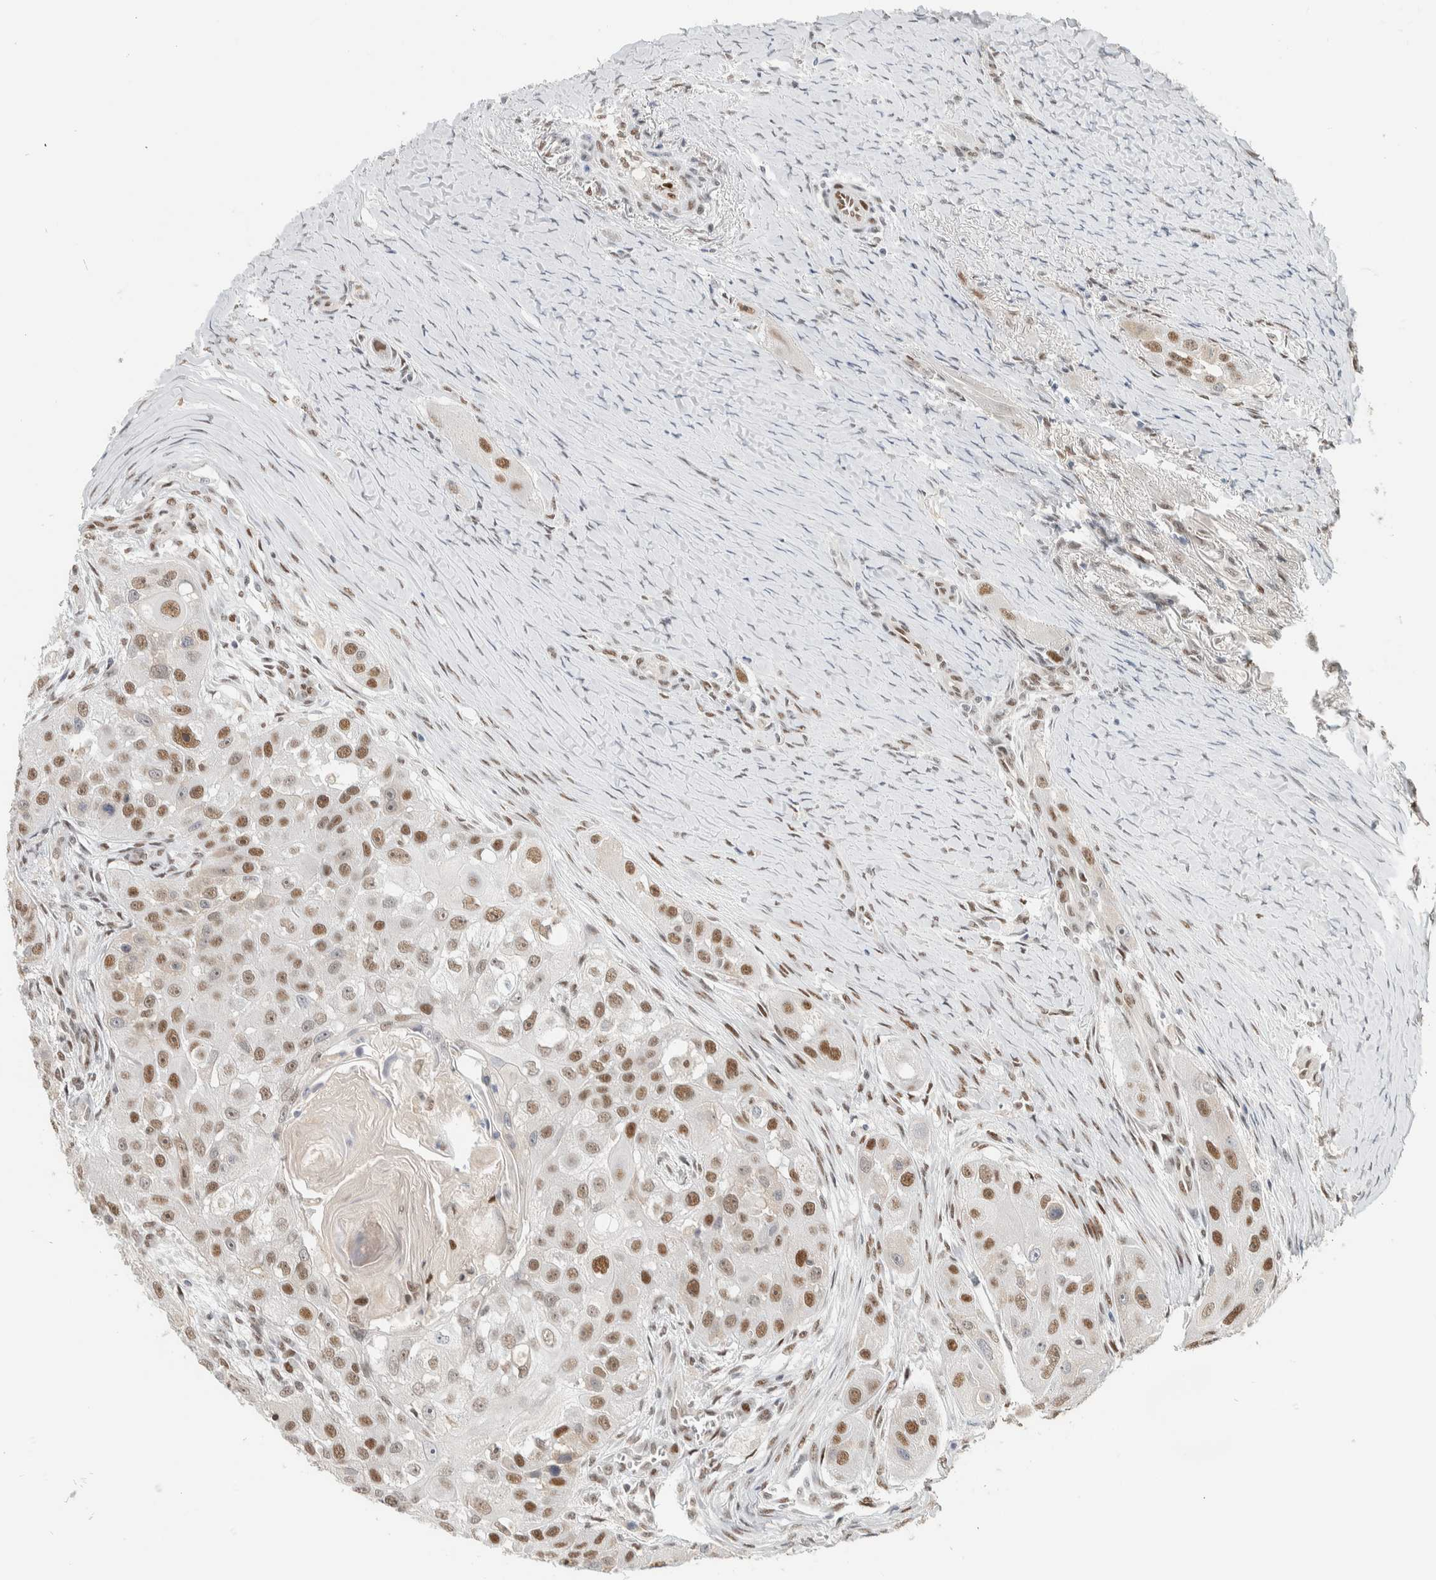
{"staining": {"intensity": "moderate", "quantity": ">75%", "location": "nuclear"}, "tissue": "head and neck cancer", "cell_type": "Tumor cells", "image_type": "cancer", "snomed": [{"axis": "morphology", "description": "Normal tissue, NOS"}, {"axis": "morphology", "description": "Squamous cell carcinoma, NOS"}, {"axis": "topography", "description": "Skeletal muscle"}, {"axis": "topography", "description": "Head-Neck"}], "caption": "Head and neck cancer (squamous cell carcinoma) stained with a brown dye displays moderate nuclear positive positivity in about >75% of tumor cells.", "gene": "PUS7", "patient": {"sex": "male", "age": 51}}